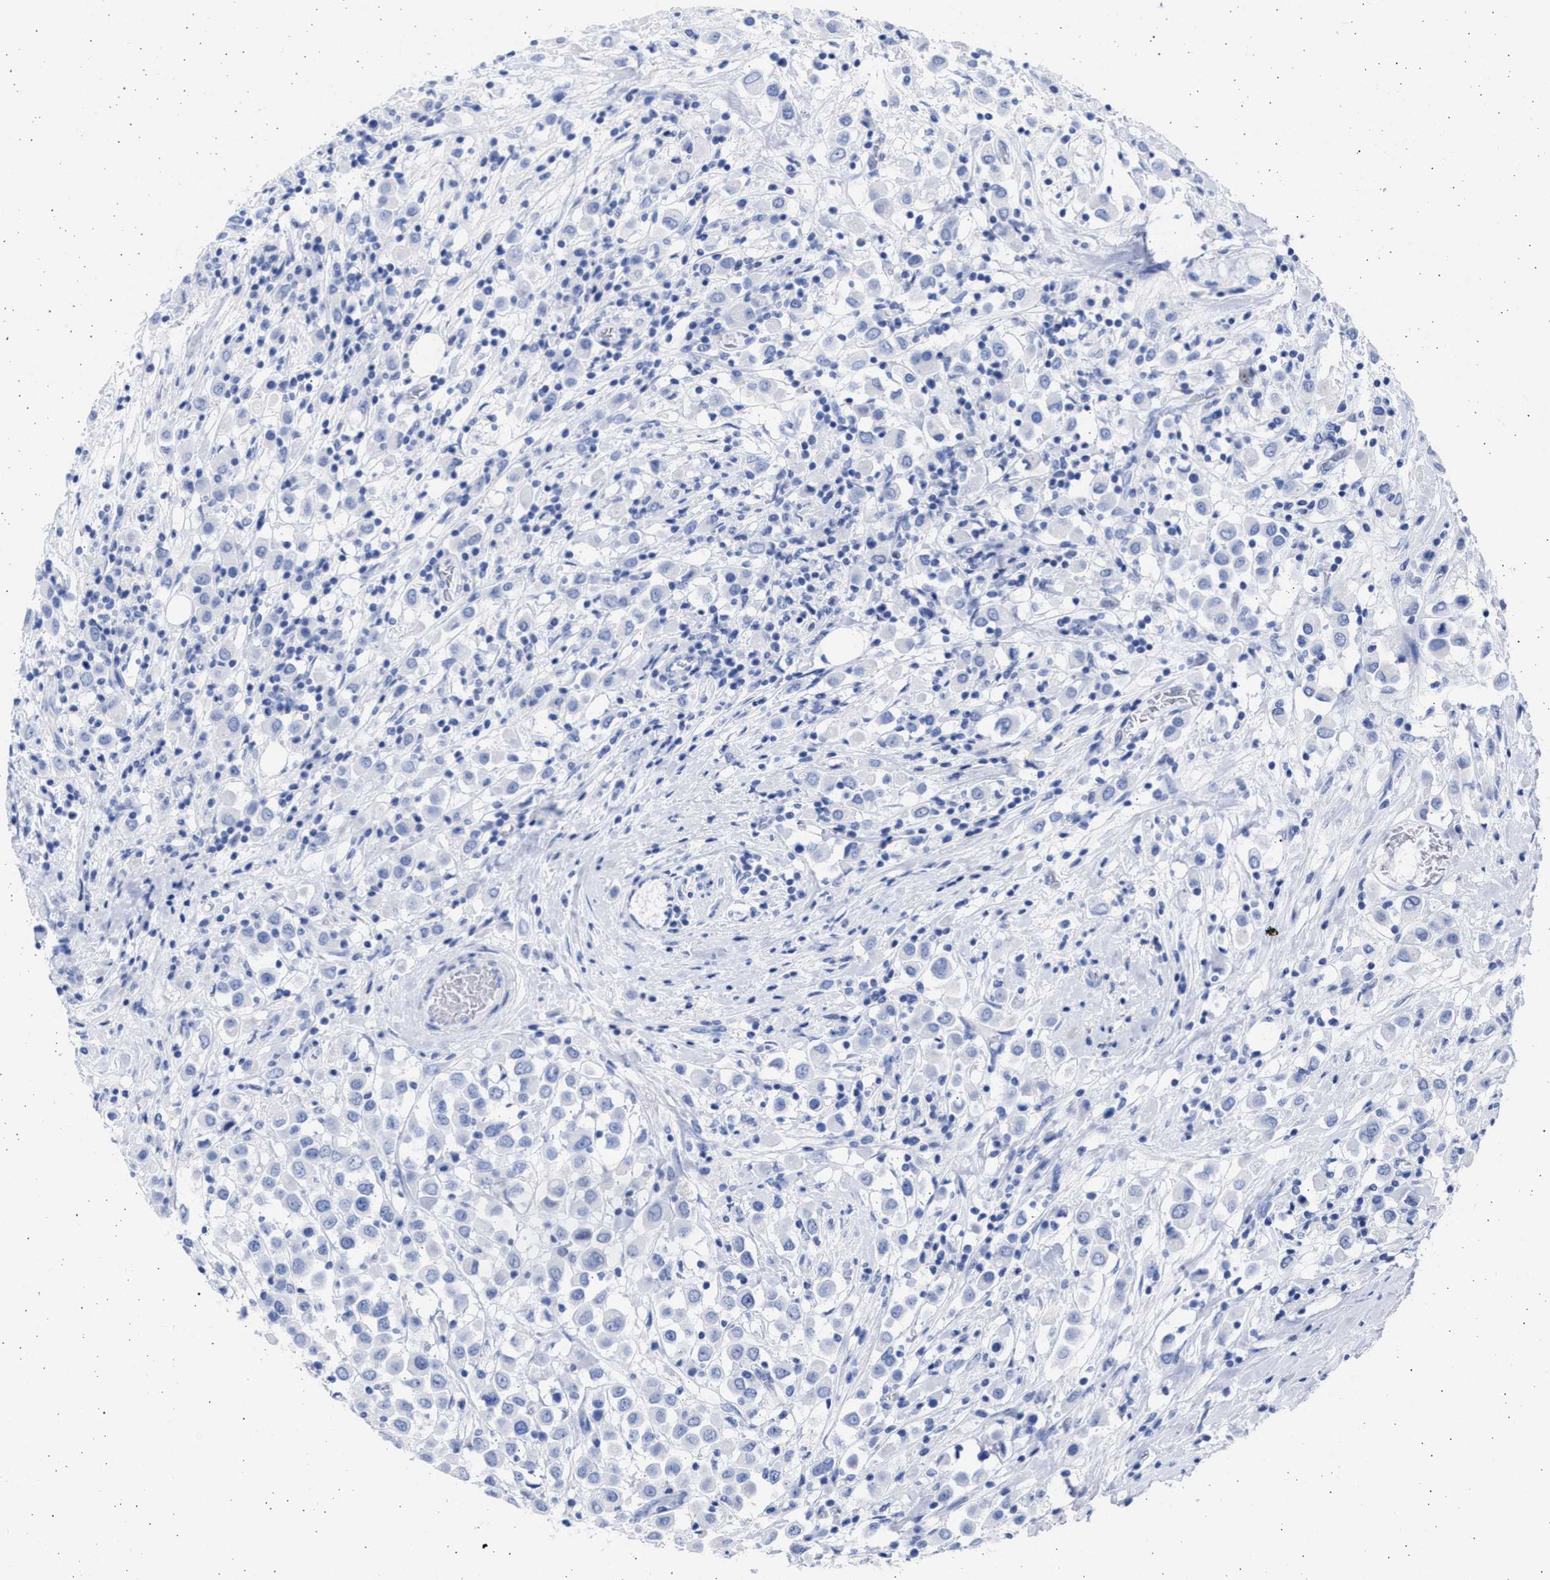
{"staining": {"intensity": "negative", "quantity": "none", "location": "none"}, "tissue": "breast cancer", "cell_type": "Tumor cells", "image_type": "cancer", "snomed": [{"axis": "morphology", "description": "Duct carcinoma"}, {"axis": "topography", "description": "Breast"}], "caption": "IHC micrograph of human breast infiltrating ductal carcinoma stained for a protein (brown), which demonstrates no positivity in tumor cells.", "gene": "ALDOC", "patient": {"sex": "female", "age": 61}}